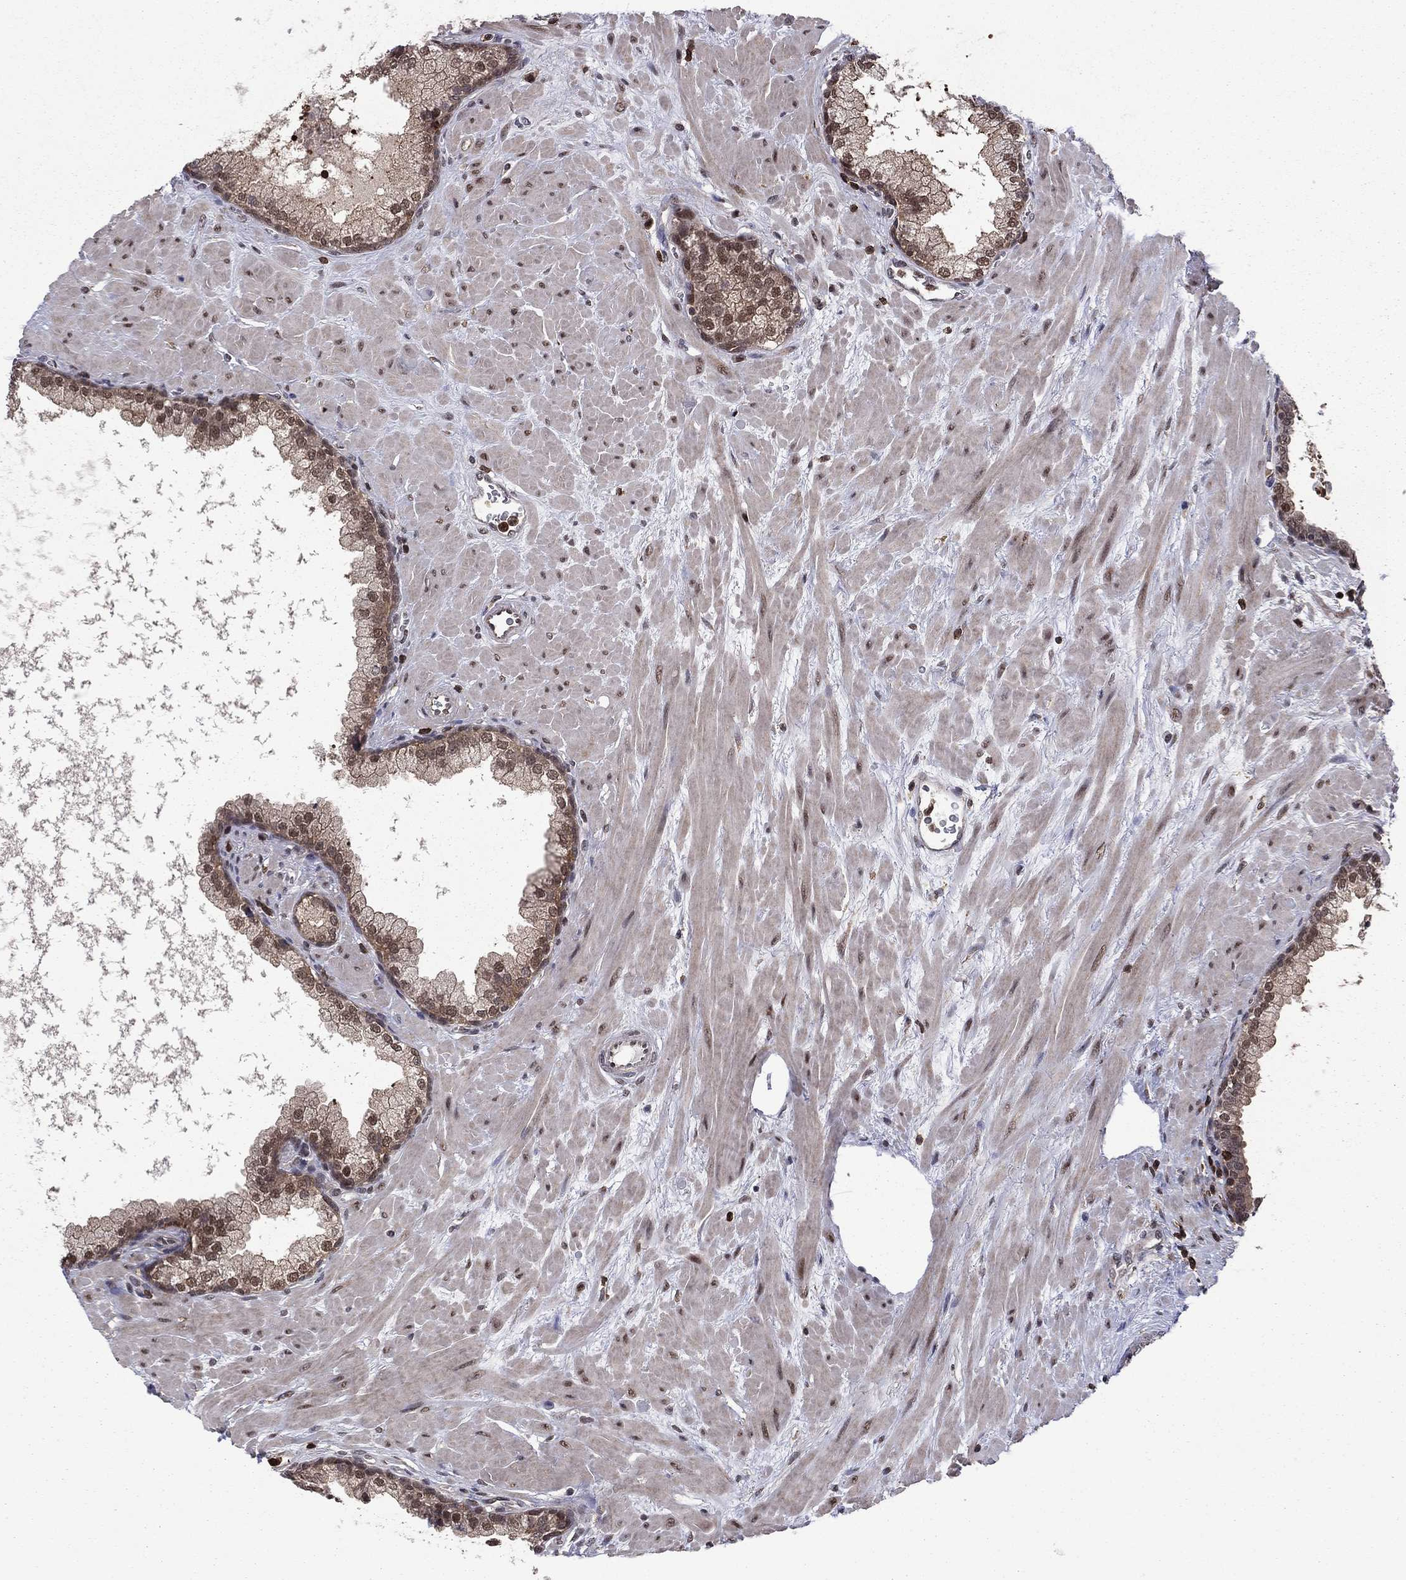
{"staining": {"intensity": "moderate", "quantity": "25%-75%", "location": "nuclear"}, "tissue": "prostate", "cell_type": "Glandular cells", "image_type": "normal", "snomed": [{"axis": "morphology", "description": "Normal tissue, NOS"}, {"axis": "topography", "description": "Prostate"}], "caption": "Prostate stained for a protein displays moderate nuclear positivity in glandular cells.", "gene": "PSMD2", "patient": {"sex": "male", "age": 63}}